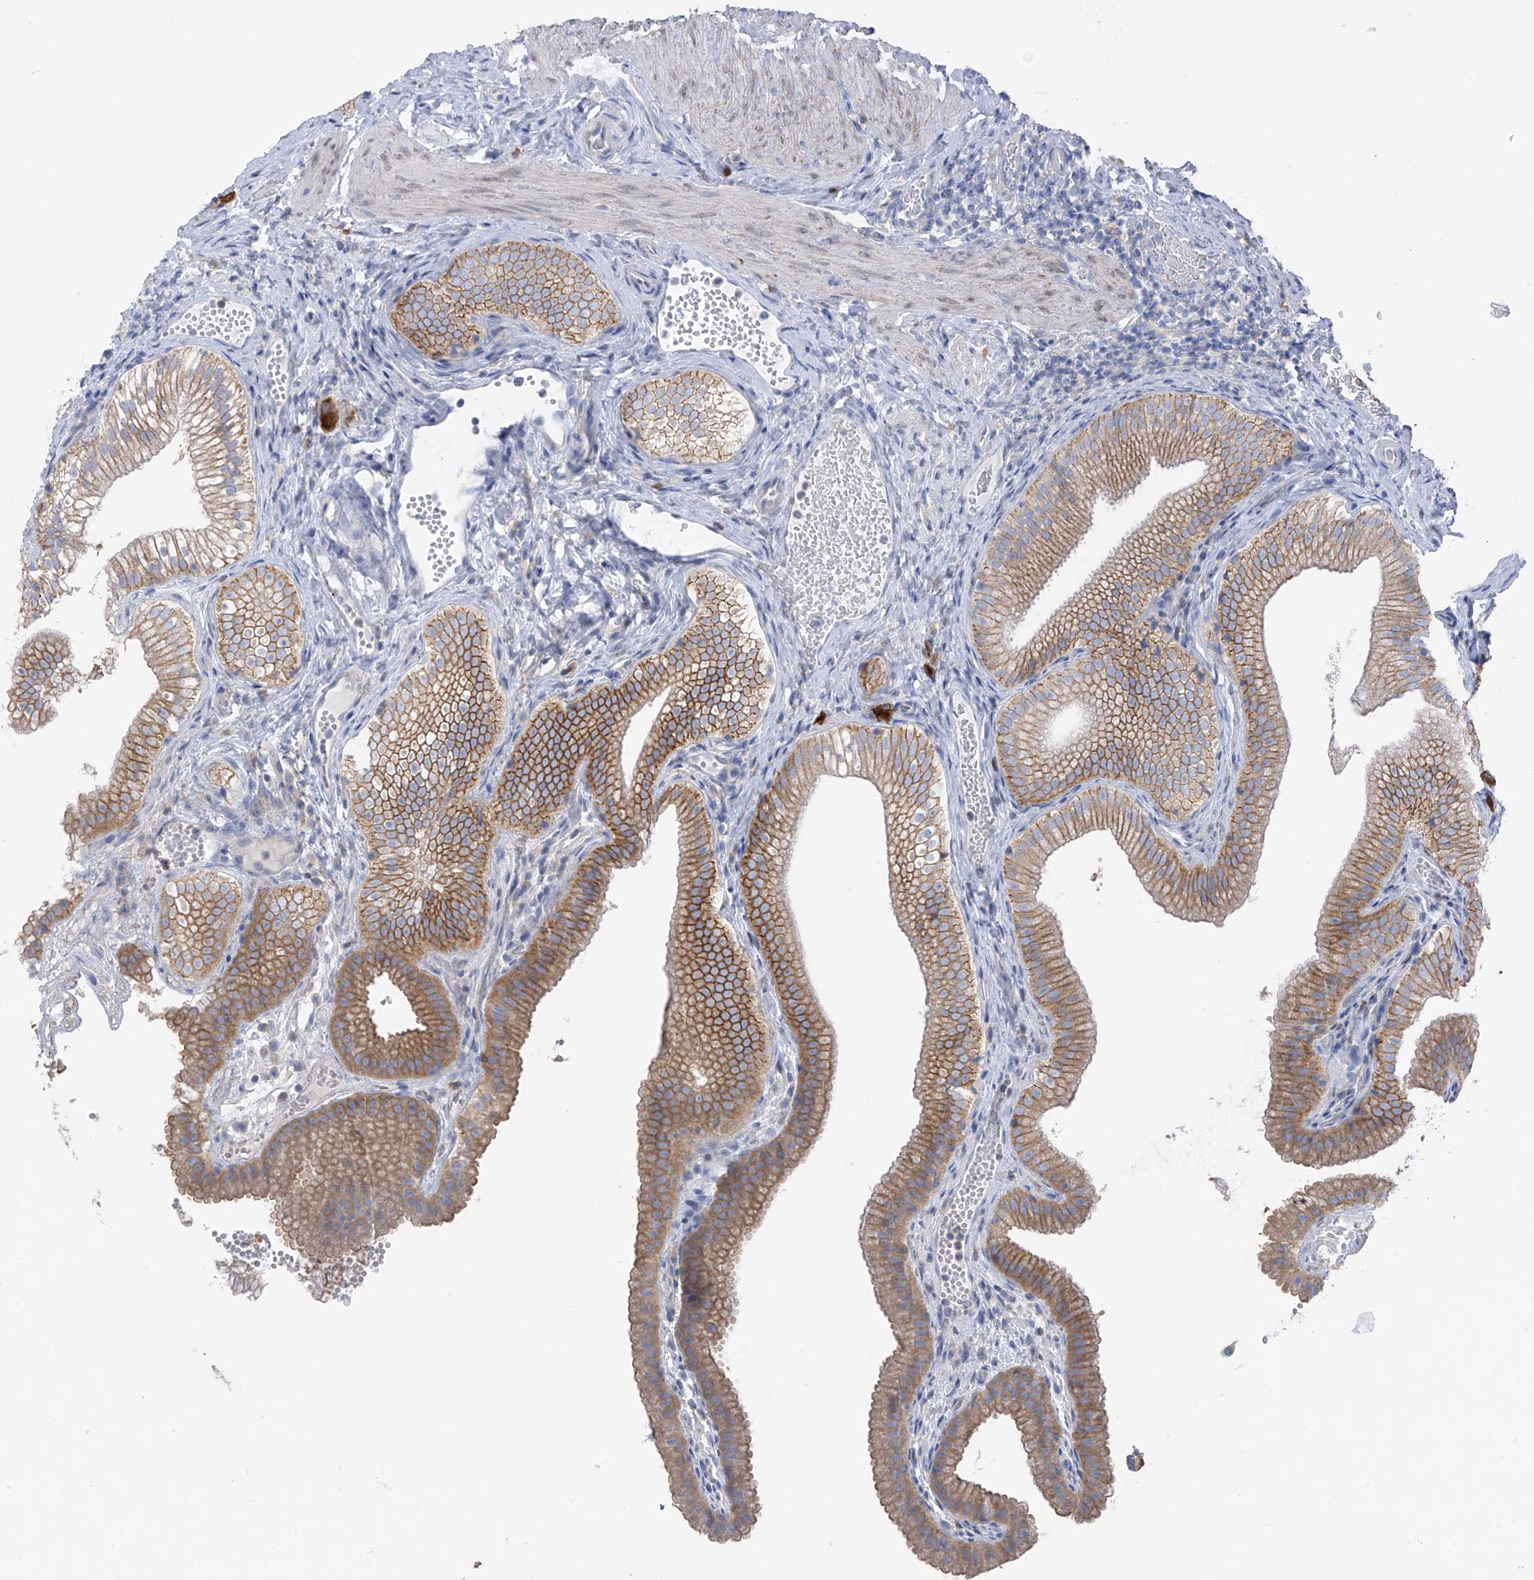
{"staining": {"intensity": "moderate", "quantity": ">75%", "location": "cytoplasmic/membranous"}, "tissue": "gallbladder", "cell_type": "Glandular cells", "image_type": "normal", "snomed": [{"axis": "morphology", "description": "Normal tissue, NOS"}, {"axis": "topography", "description": "Gallbladder"}], "caption": "Gallbladder was stained to show a protein in brown. There is medium levels of moderate cytoplasmic/membranous expression in approximately >75% of glandular cells. (brown staining indicates protein expression, while blue staining denotes nuclei).", "gene": "POMGNT2", "patient": {"sex": "female", "age": 30}}